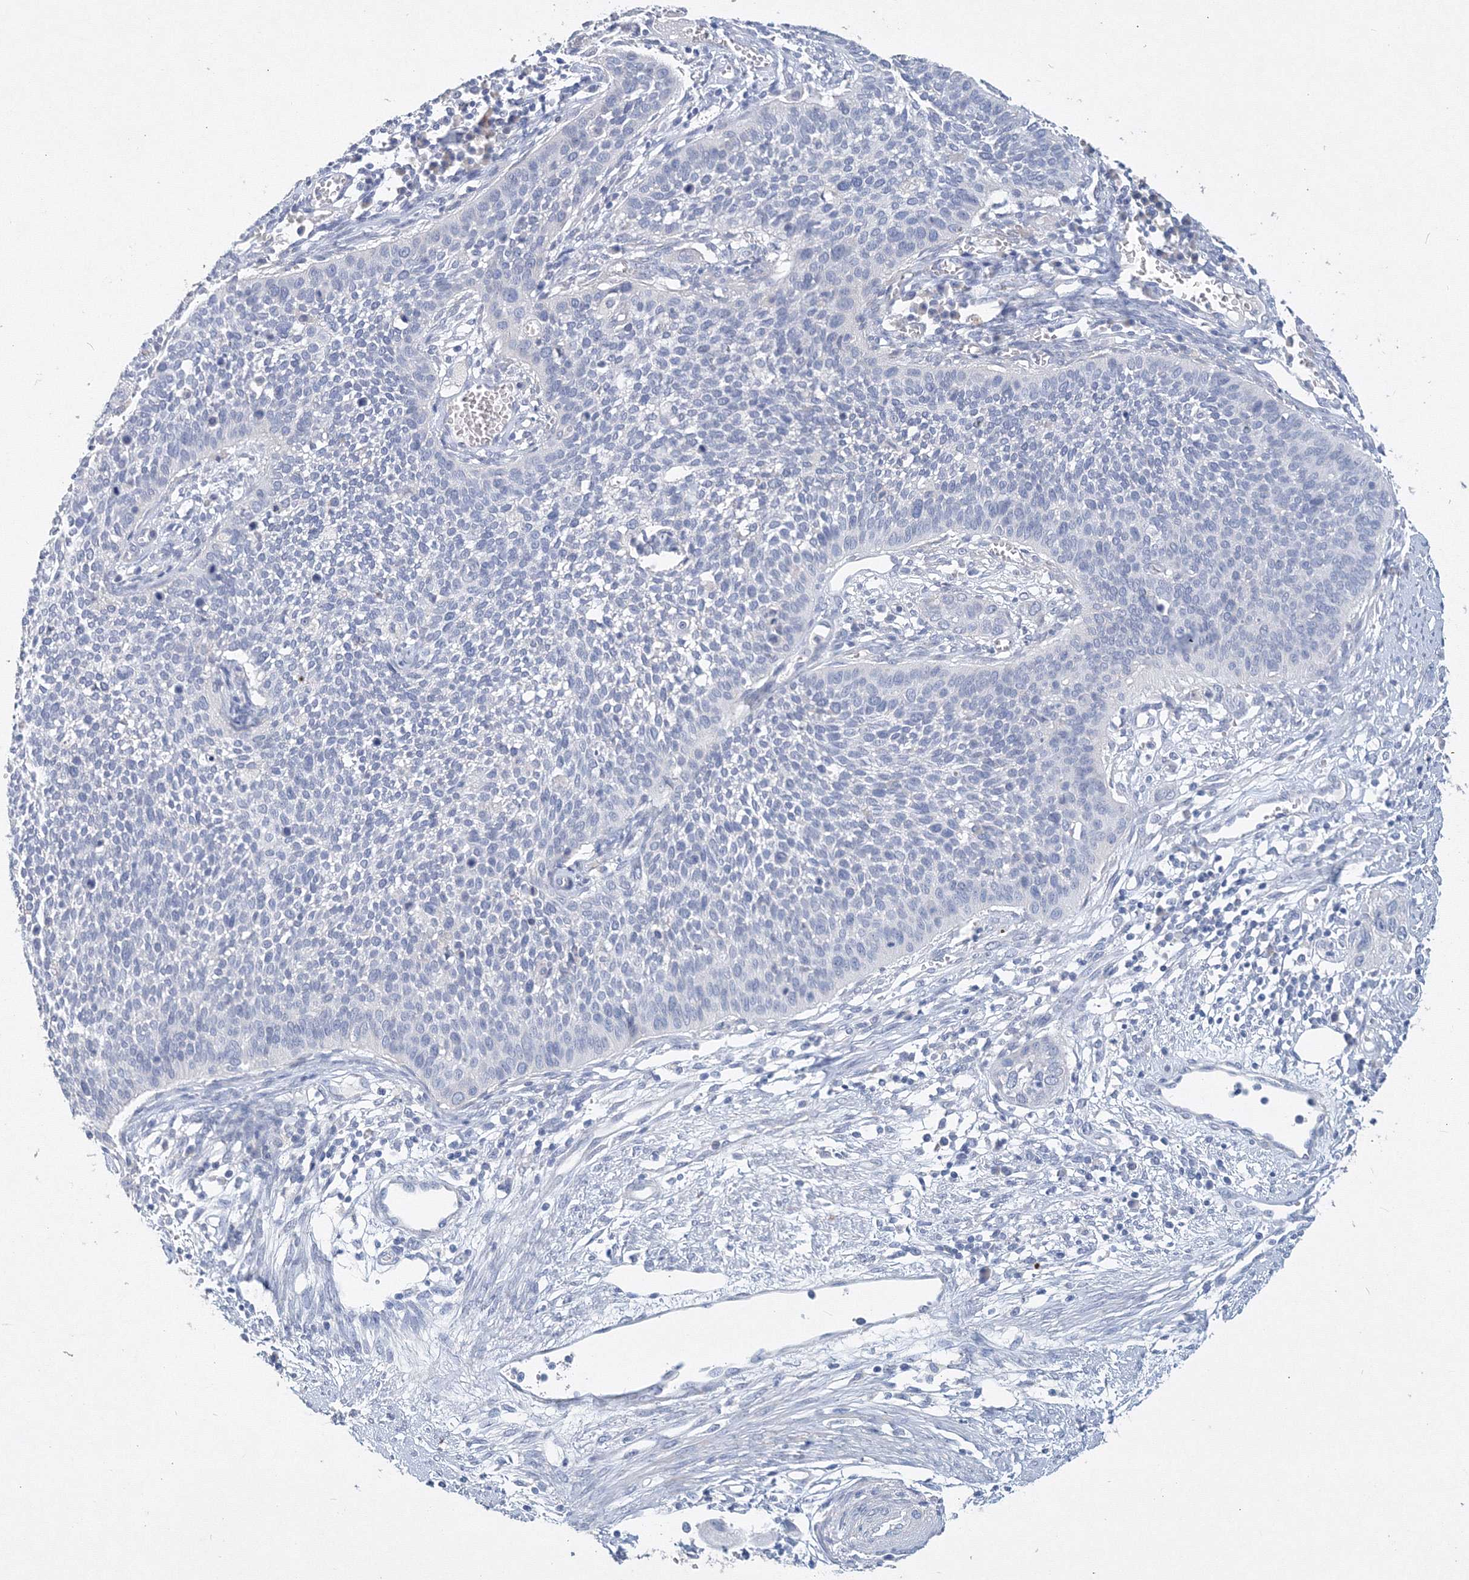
{"staining": {"intensity": "negative", "quantity": "none", "location": "none"}, "tissue": "cervical cancer", "cell_type": "Tumor cells", "image_type": "cancer", "snomed": [{"axis": "morphology", "description": "Squamous cell carcinoma, NOS"}, {"axis": "topography", "description": "Cervix"}], "caption": "An image of squamous cell carcinoma (cervical) stained for a protein exhibits no brown staining in tumor cells.", "gene": "OSBPL6", "patient": {"sex": "female", "age": 34}}